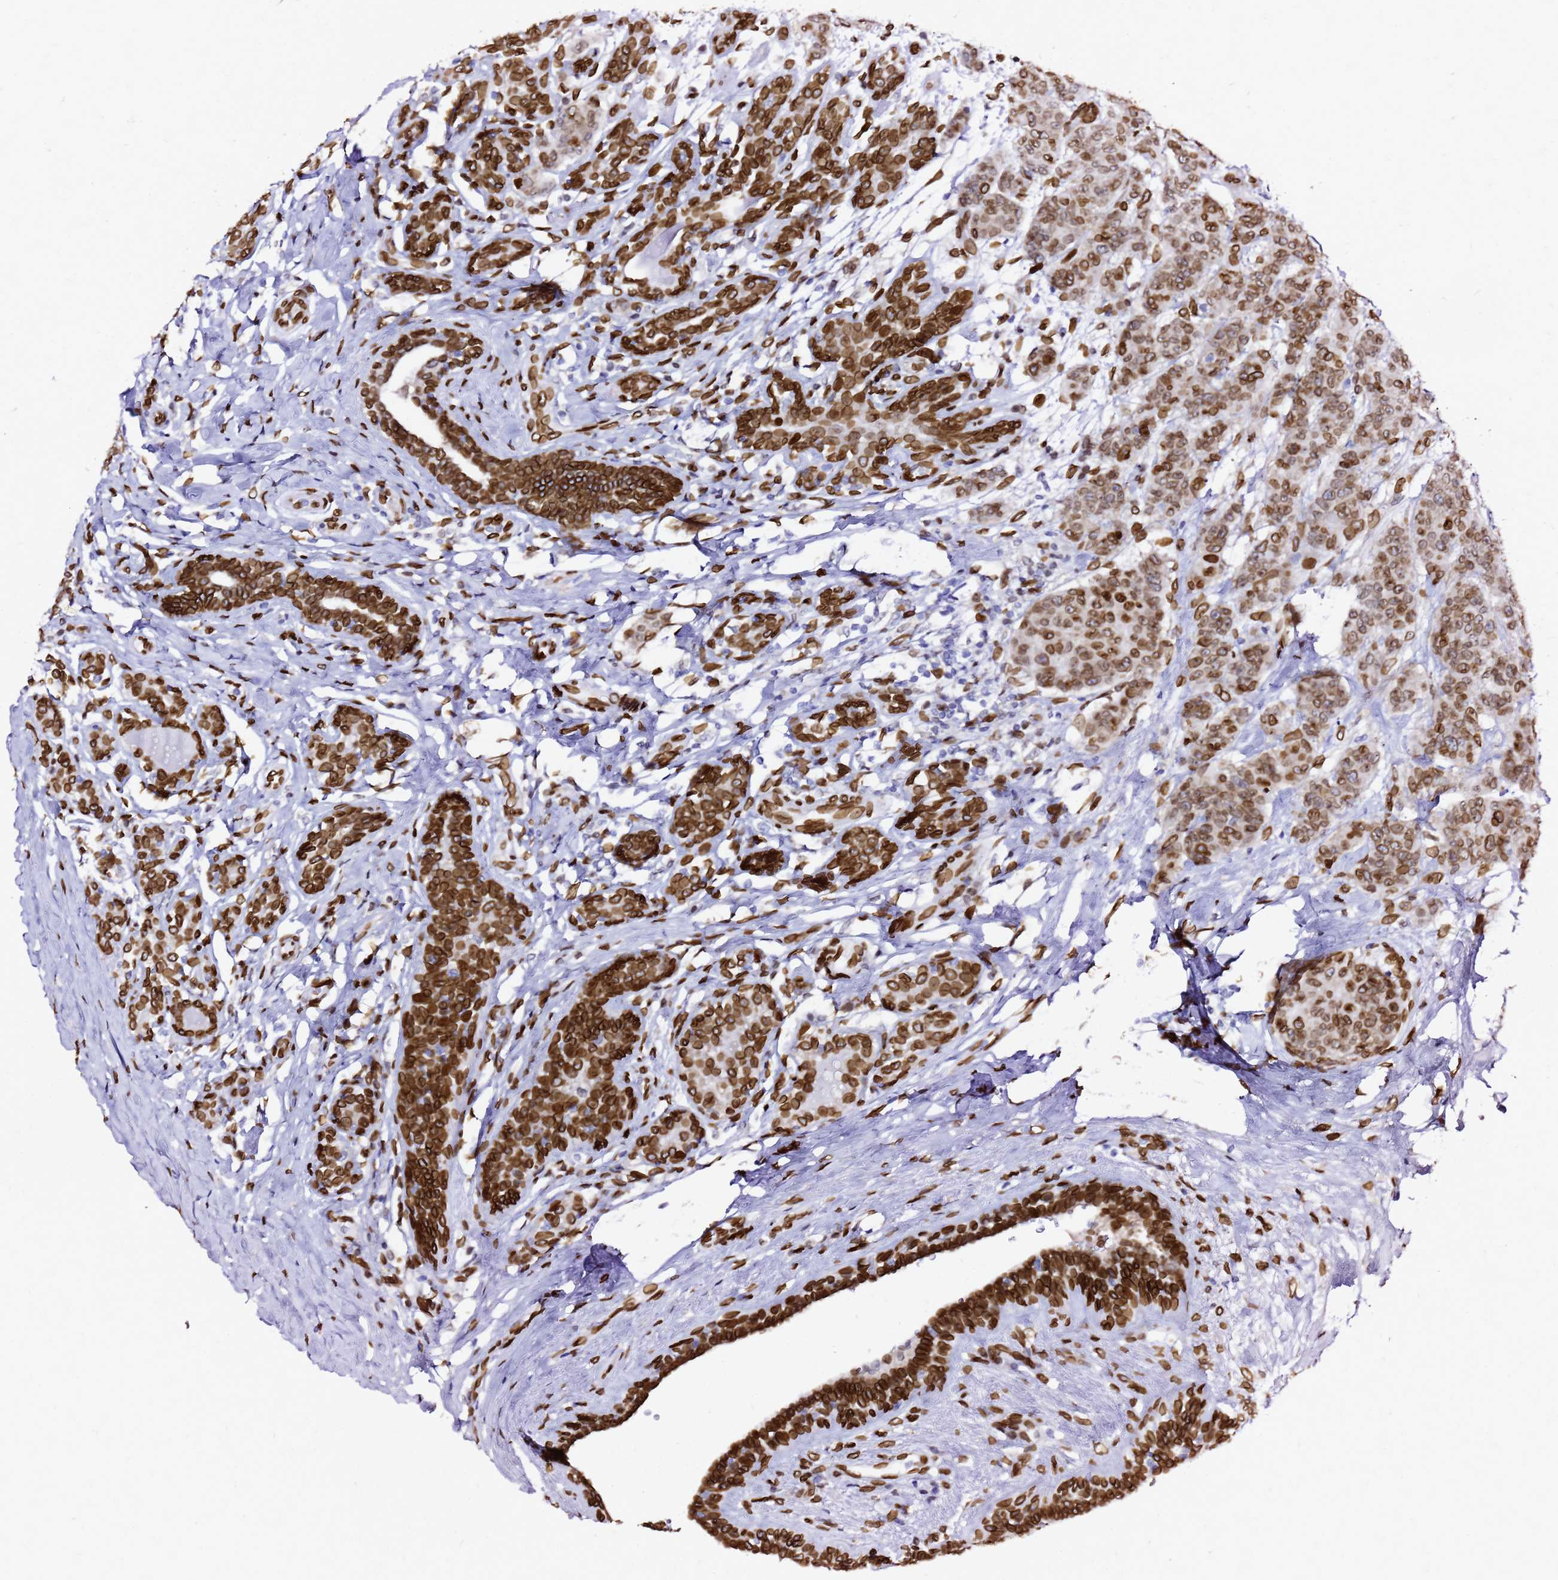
{"staining": {"intensity": "moderate", "quantity": ">75%", "location": "cytoplasmic/membranous,nuclear"}, "tissue": "breast cancer", "cell_type": "Tumor cells", "image_type": "cancer", "snomed": [{"axis": "morphology", "description": "Duct carcinoma"}, {"axis": "topography", "description": "Breast"}], "caption": "Infiltrating ductal carcinoma (breast) stained for a protein demonstrates moderate cytoplasmic/membranous and nuclear positivity in tumor cells.", "gene": "C6orf141", "patient": {"sex": "female", "age": 40}}